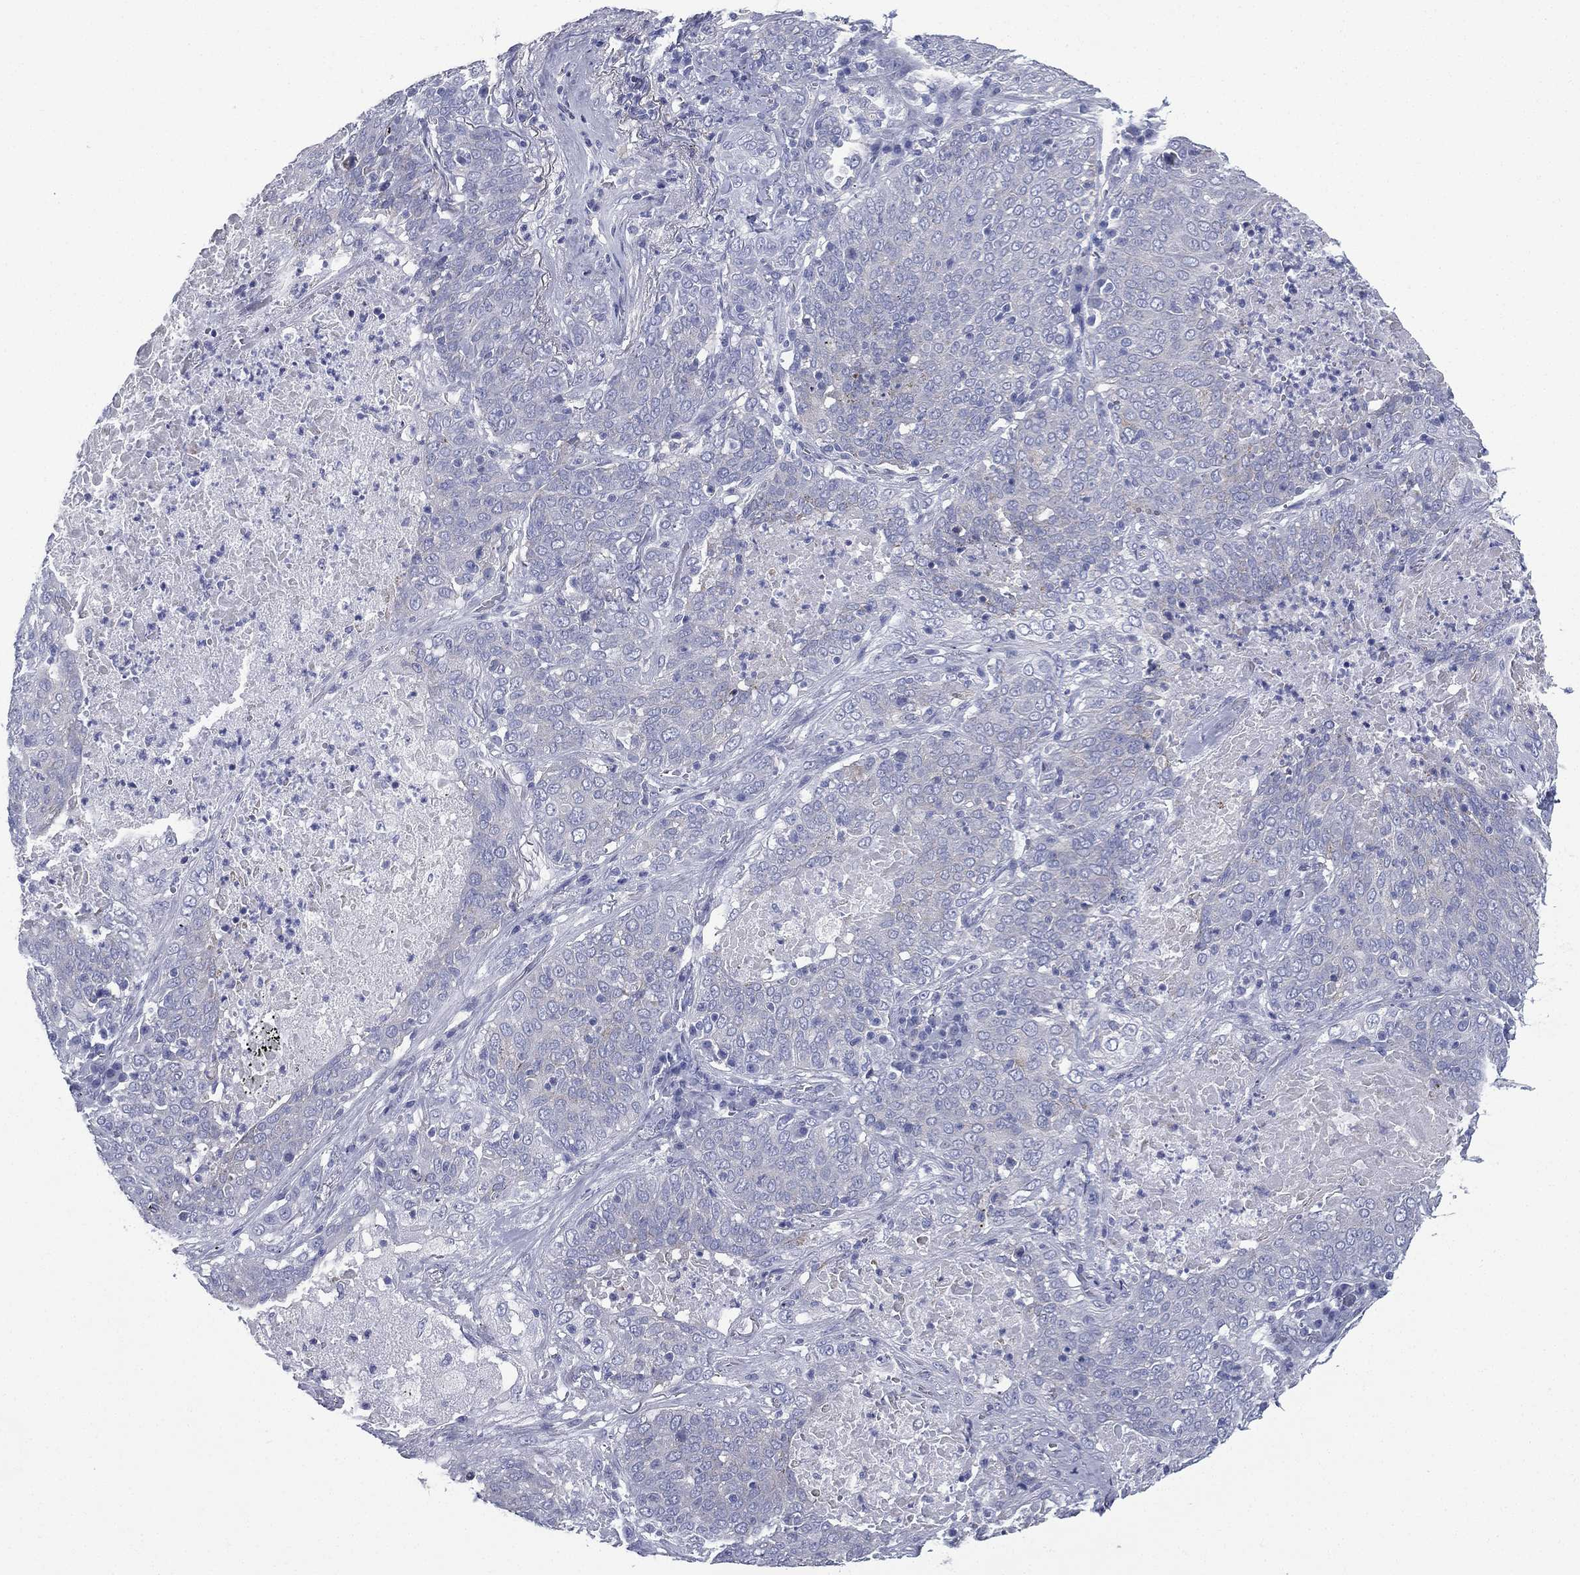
{"staining": {"intensity": "negative", "quantity": "none", "location": "none"}, "tissue": "lung cancer", "cell_type": "Tumor cells", "image_type": "cancer", "snomed": [{"axis": "morphology", "description": "Squamous cell carcinoma, NOS"}, {"axis": "topography", "description": "Lung"}], "caption": "Immunohistochemistry (IHC) image of human lung squamous cell carcinoma stained for a protein (brown), which displays no positivity in tumor cells.", "gene": "FCER2", "patient": {"sex": "male", "age": 82}}